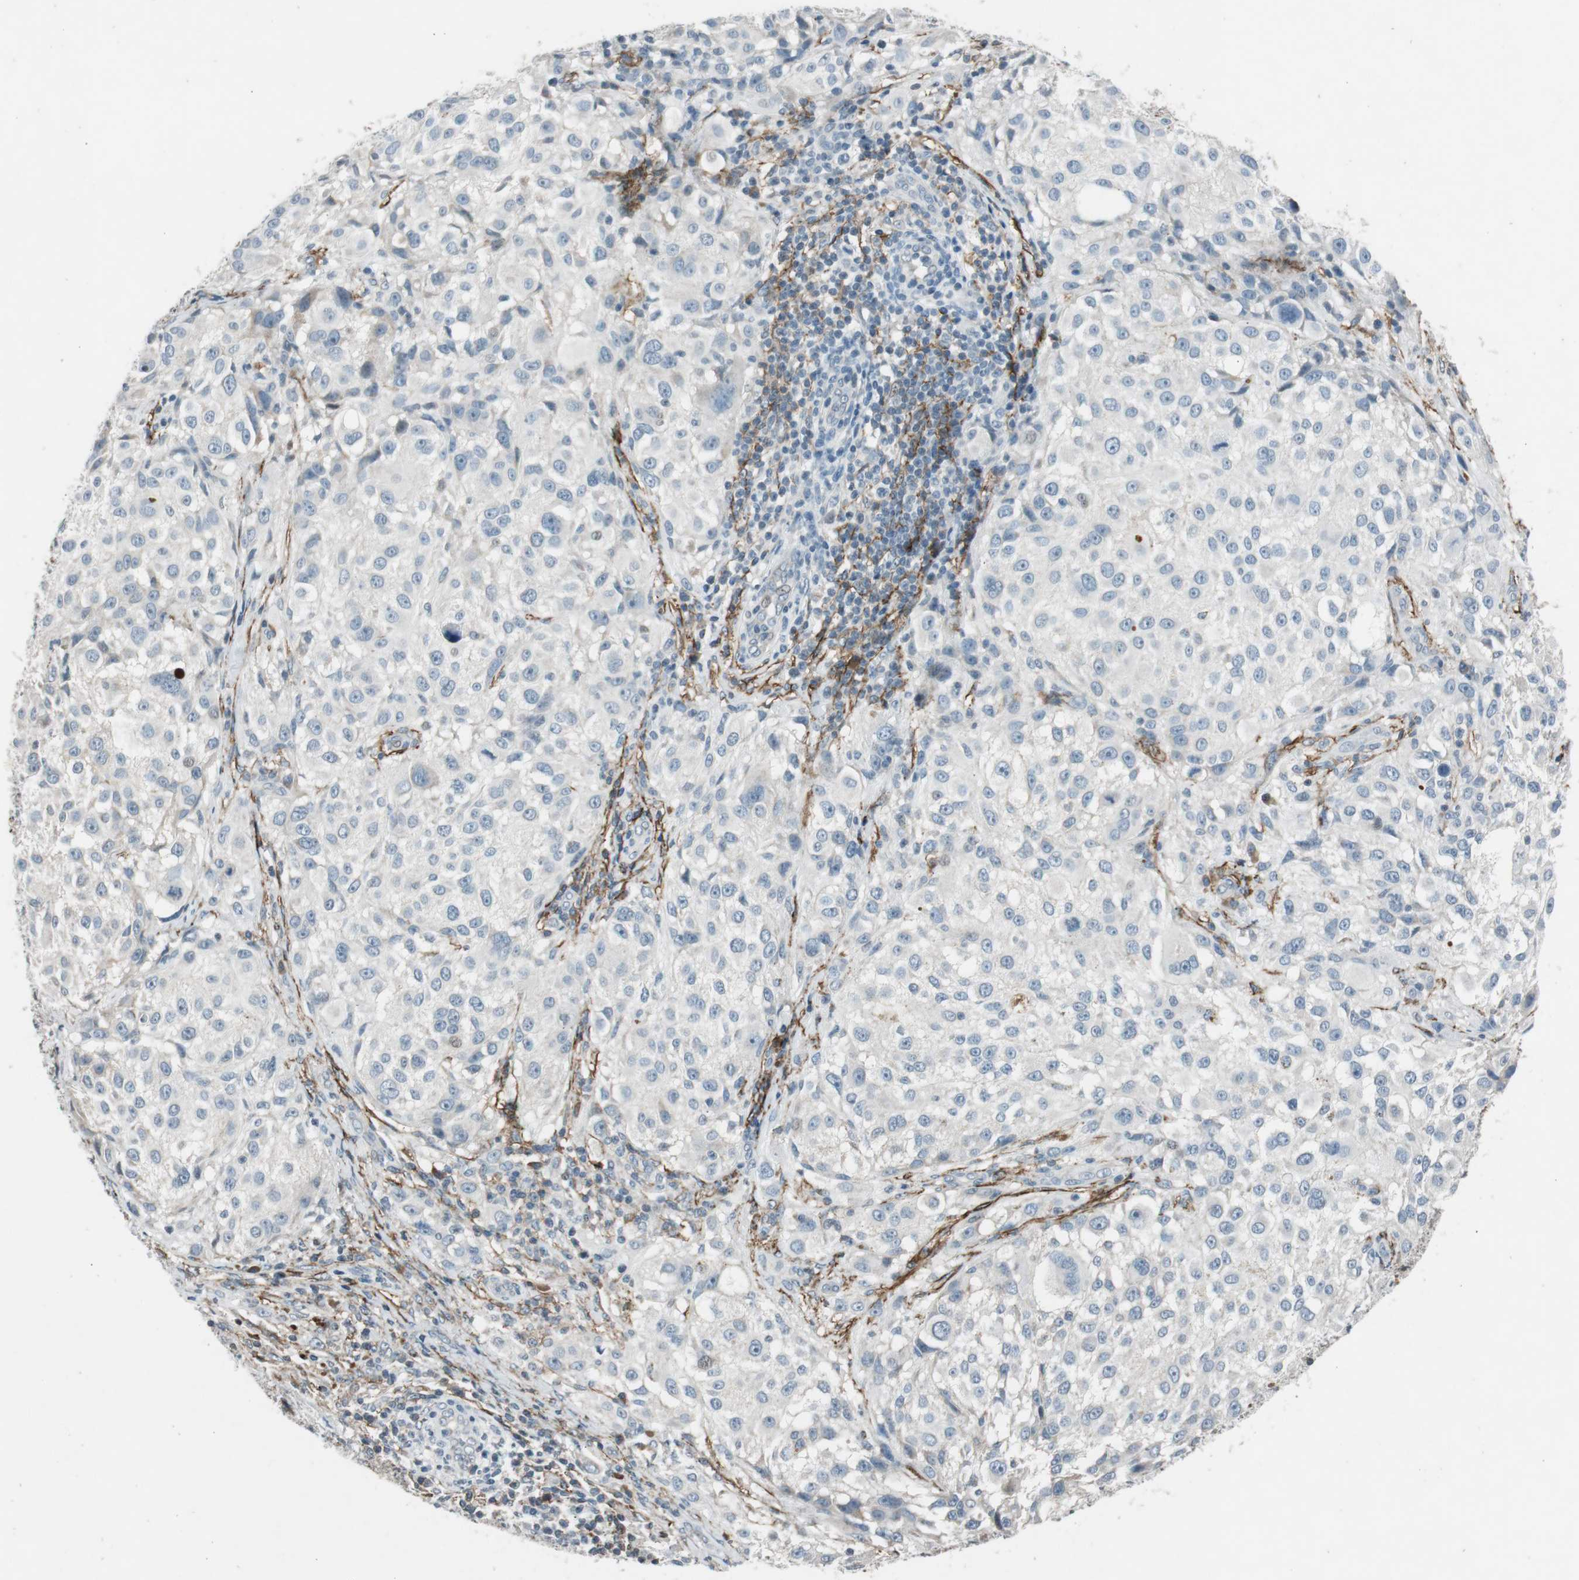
{"staining": {"intensity": "negative", "quantity": "none", "location": "none"}, "tissue": "melanoma", "cell_type": "Tumor cells", "image_type": "cancer", "snomed": [{"axis": "morphology", "description": "Necrosis, NOS"}, {"axis": "morphology", "description": "Malignant melanoma, NOS"}, {"axis": "topography", "description": "Skin"}], "caption": "This is an immunohistochemistry (IHC) photomicrograph of malignant melanoma. There is no expression in tumor cells.", "gene": "PDPN", "patient": {"sex": "female", "age": 87}}